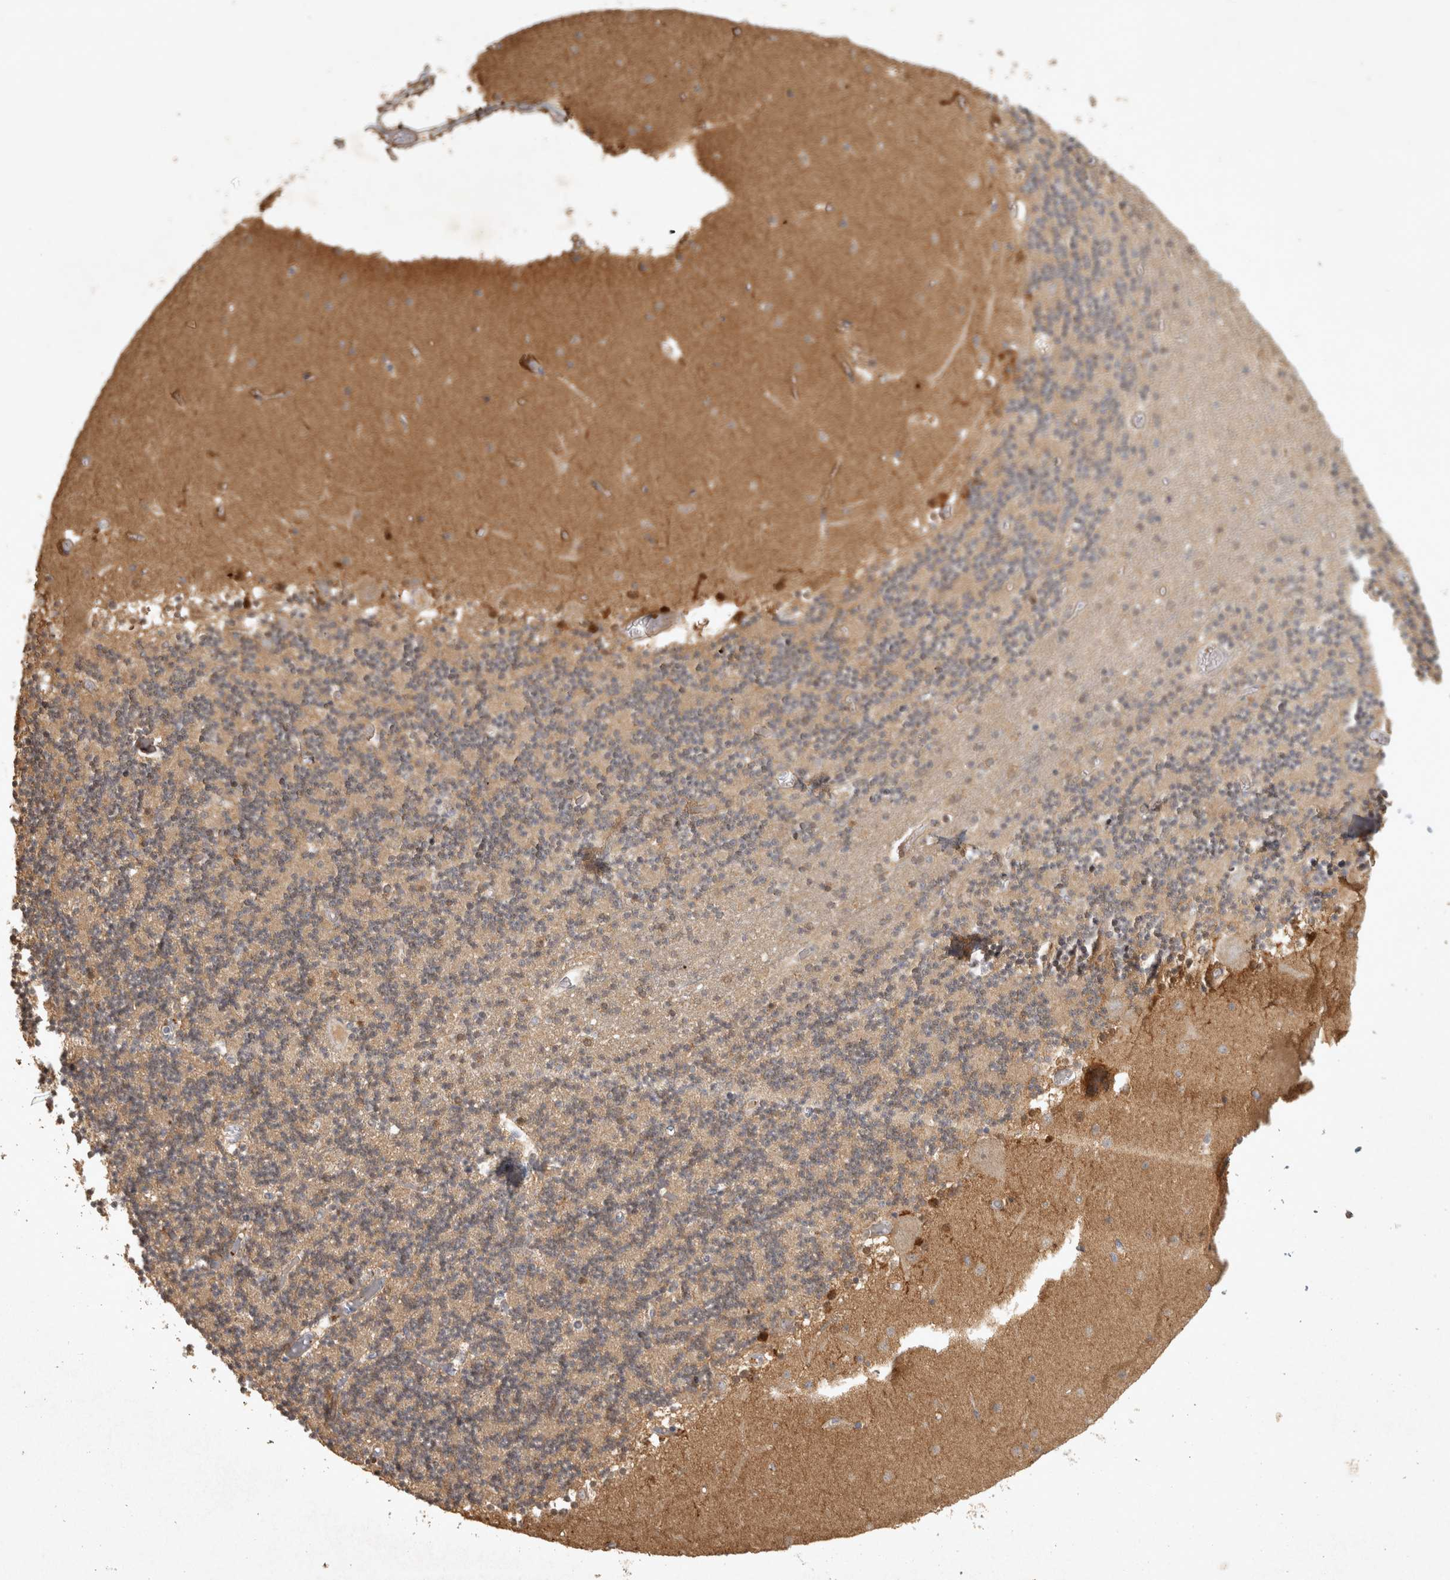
{"staining": {"intensity": "weak", "quantity": "25%-75%", "location": "cytoplasmic/membranous"}, "tissue": "cerebellum", "cell_type": "Cells in granular layer", "image_type": "normal", "snomed": [{"axis": "morphology", "description": "Normal tissue, NOS"}, {"axis": "topography", "description": "Cerebellum"}], "caption": "About 25%-75% of cells in granular layer in normal cerebellum show weak cytoplasmic/membranous protein positivity as visualized by brown immunohistochemical staining.", "gene": "OSTN", "patient": {"sex": "female", "age": 28}}